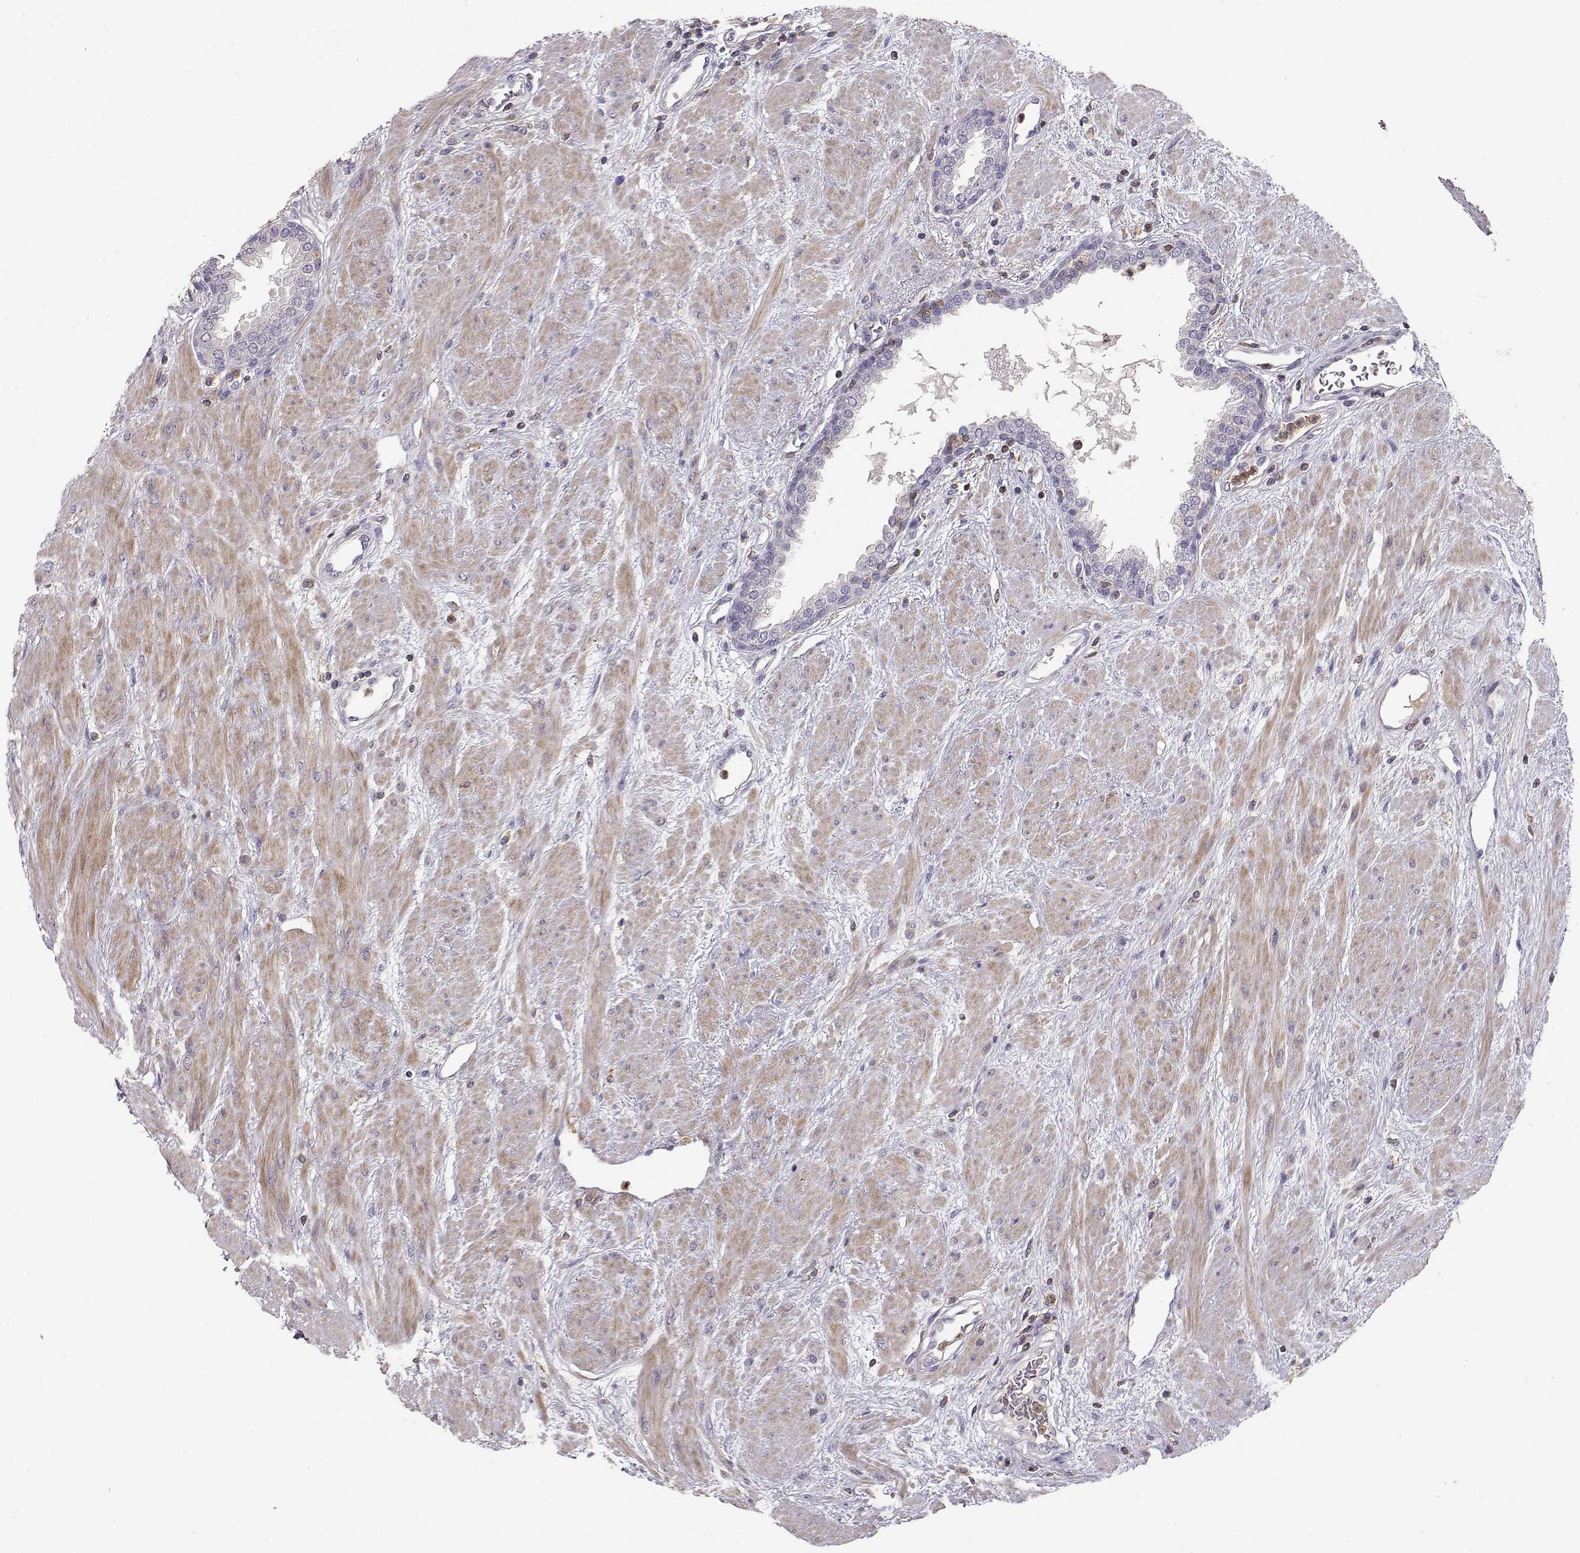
{"staining": {"intensity": "weak", "quantity": "<25%", "location": "cytoplasmic/membranous"}, "tissue": "prostate", "cell_type": "Glandular cells", "image_type": "normal", "snomed": [{"axis": "morphology", "description": "Normal tissue, NOS"}, {"axis": "topography", "description": "Prostate"}], "caption": "Immunohistochemical staining of benign prostate shows no significant positivity in glandular cells. (DAB immunohistochemistry with hematoxylin counter stain).", "gene": "VAV1", "patient": {"sex": "male", "age": 51}}